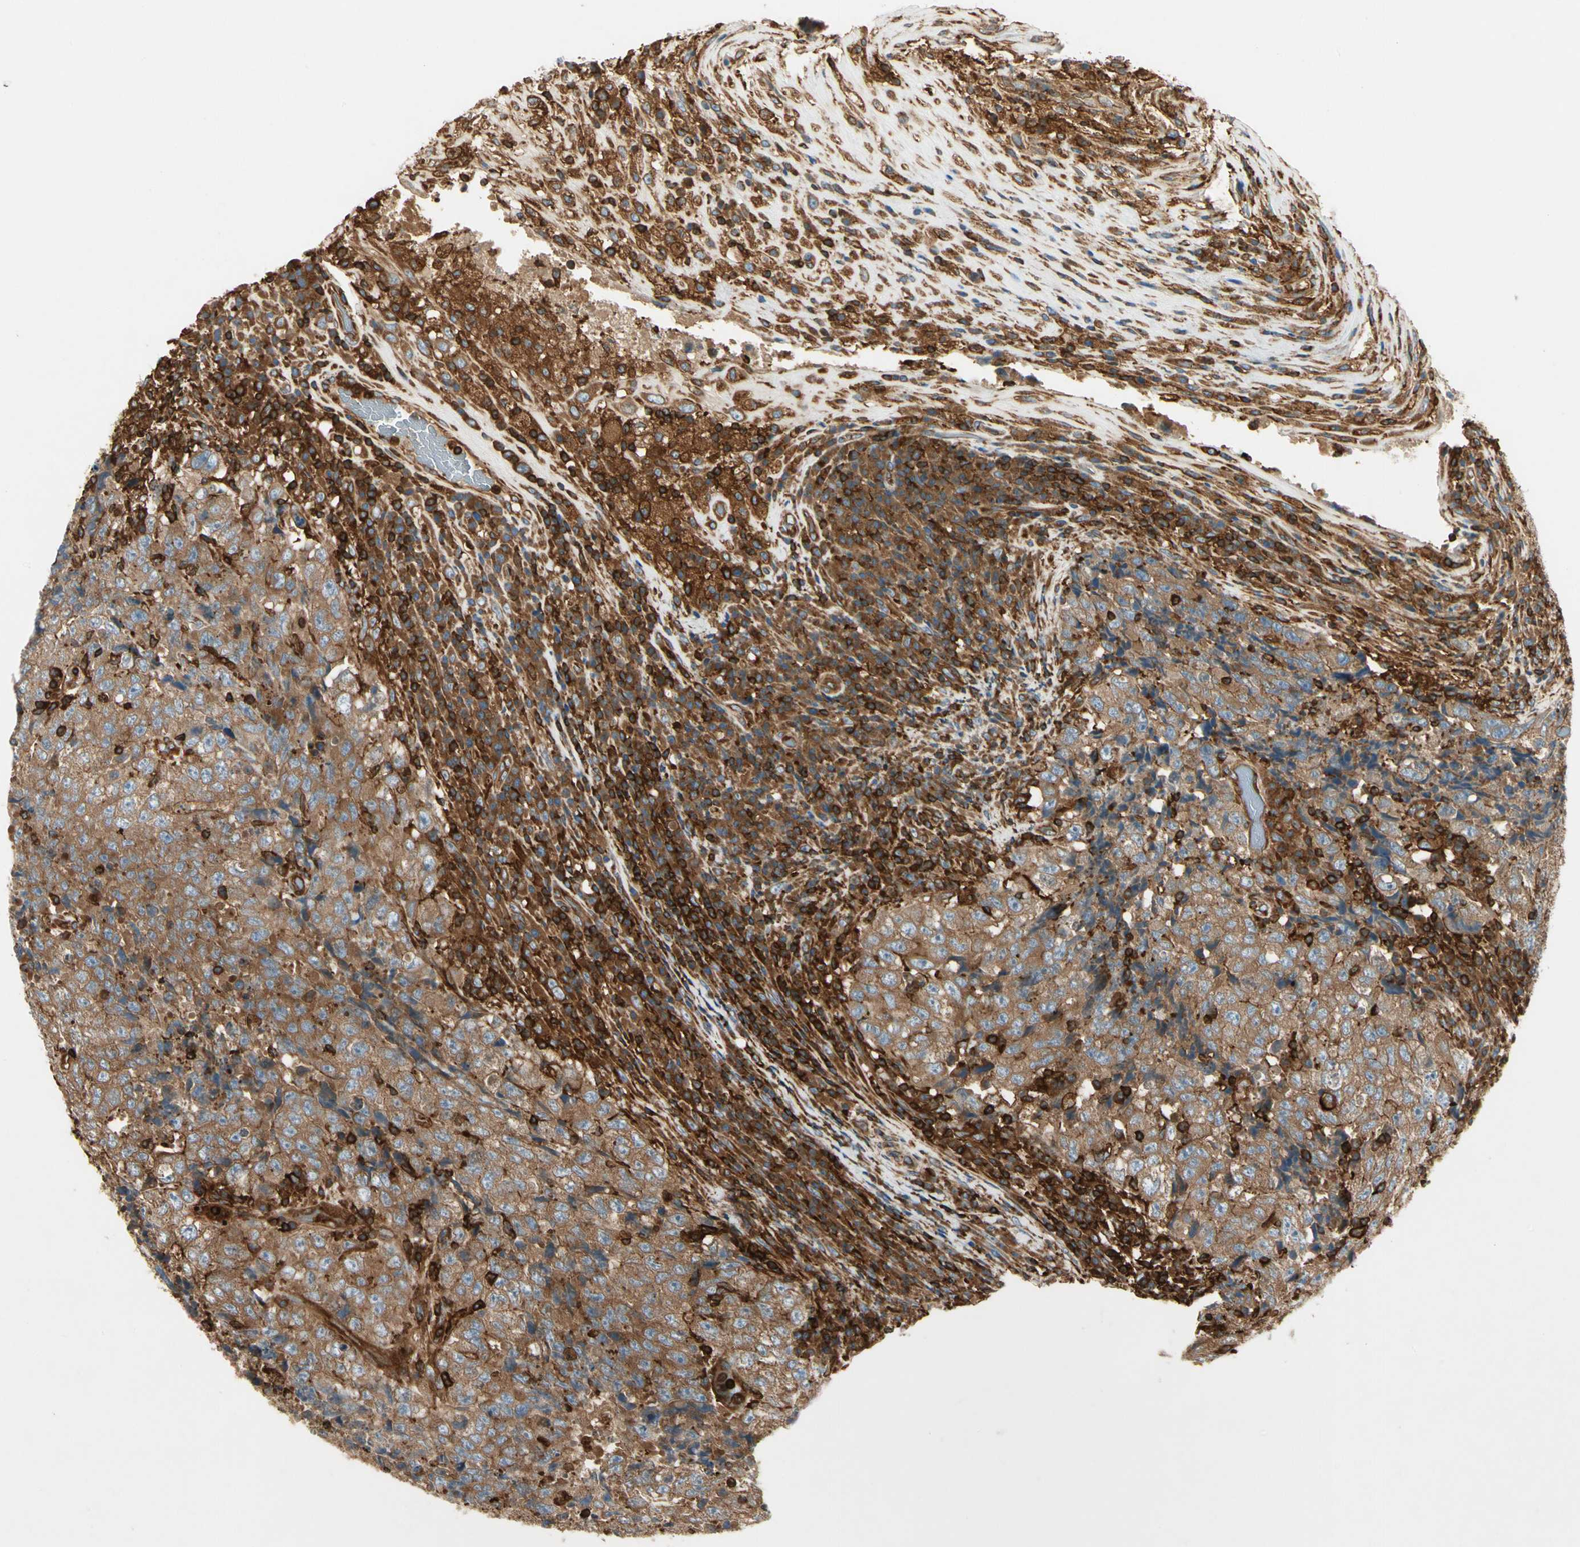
{"staining": {"intensity": "moderate", "quantity": ">75%", "location": "cytoplasmic/membranous"}, "tissue": "testis cancer", "cell_type": "Tumor cells", "image_type": "cancer", "snomed": [{"axis": "morphology", "description": "Necrosis, NOS"}, {"axis": "morphology", "description": "Carcinoma, Embryonal, NOS"}, {"axis": "topography", "description": "Testis"}], "caption": "Immunohistochemistry (IHC) staining of testis embryonal carcinoma, which shows medium levels of moderate cytoplasmic/membranous positivity in about >75% of tumor cells indicating moderate cytoplasmic/membranous protein expression. The staining was performed using DAB (brown) for protein detection and nuclei were counterstained in hematoxylin (blue).", "gene": "ARPC2", "patient": {"sex": "male", "age": 19}}